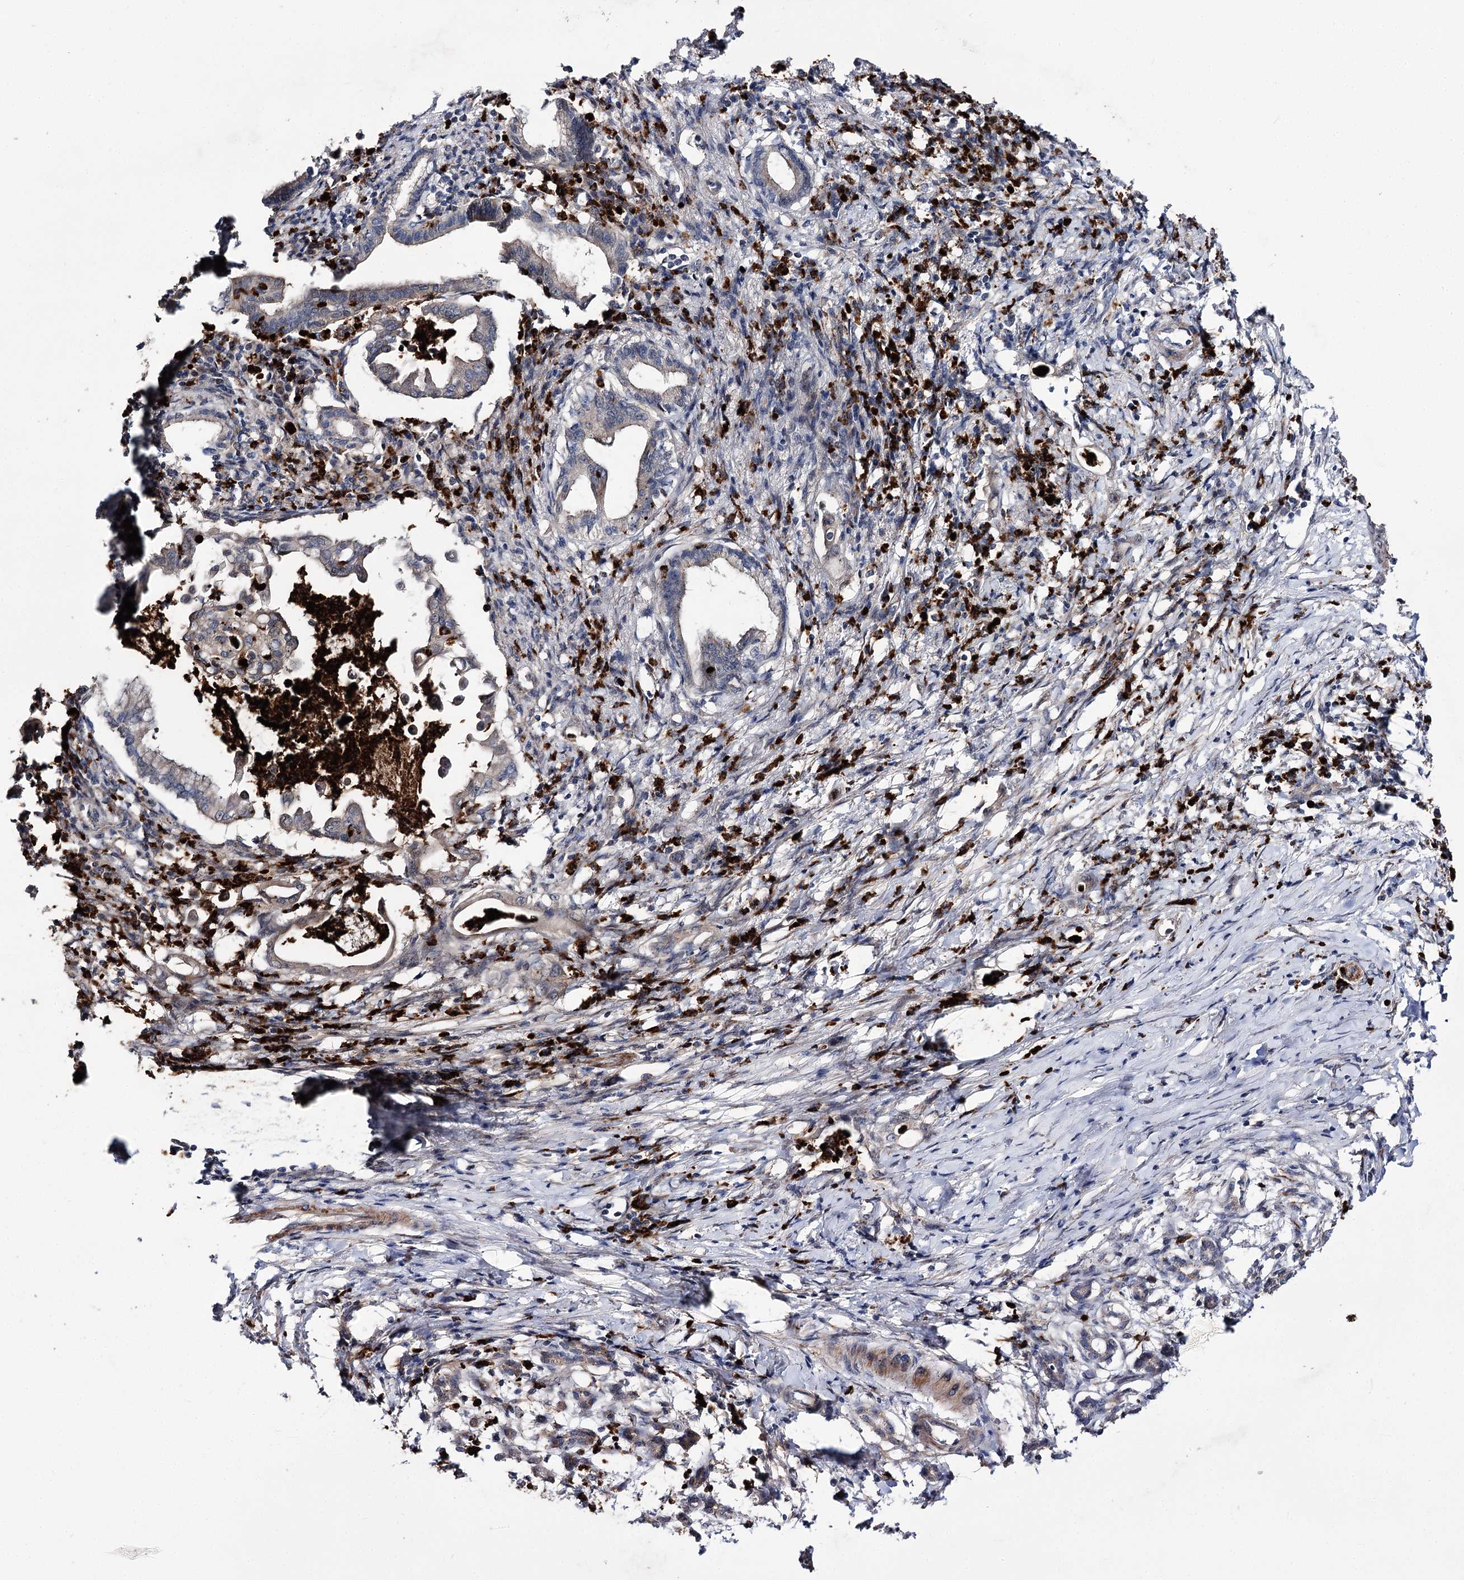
{"staining": {"intensity": "negative", "quantity": "none", "location": "none"}, "tissue": "pancreatic cancer", "cell_type": "Tumor cells", "image_type": "cancer", "snomed": [{"axis": "morphology", "description": "Adenocarcinoma, NOS"}, {"axis": "topography", "description": "Pancreas"}], "caption": "Tumor cells are negative for protein expression in human pancreatic cancer.", "gene": "MINDY3", "patient": {"sex": "female", "age": 55}}